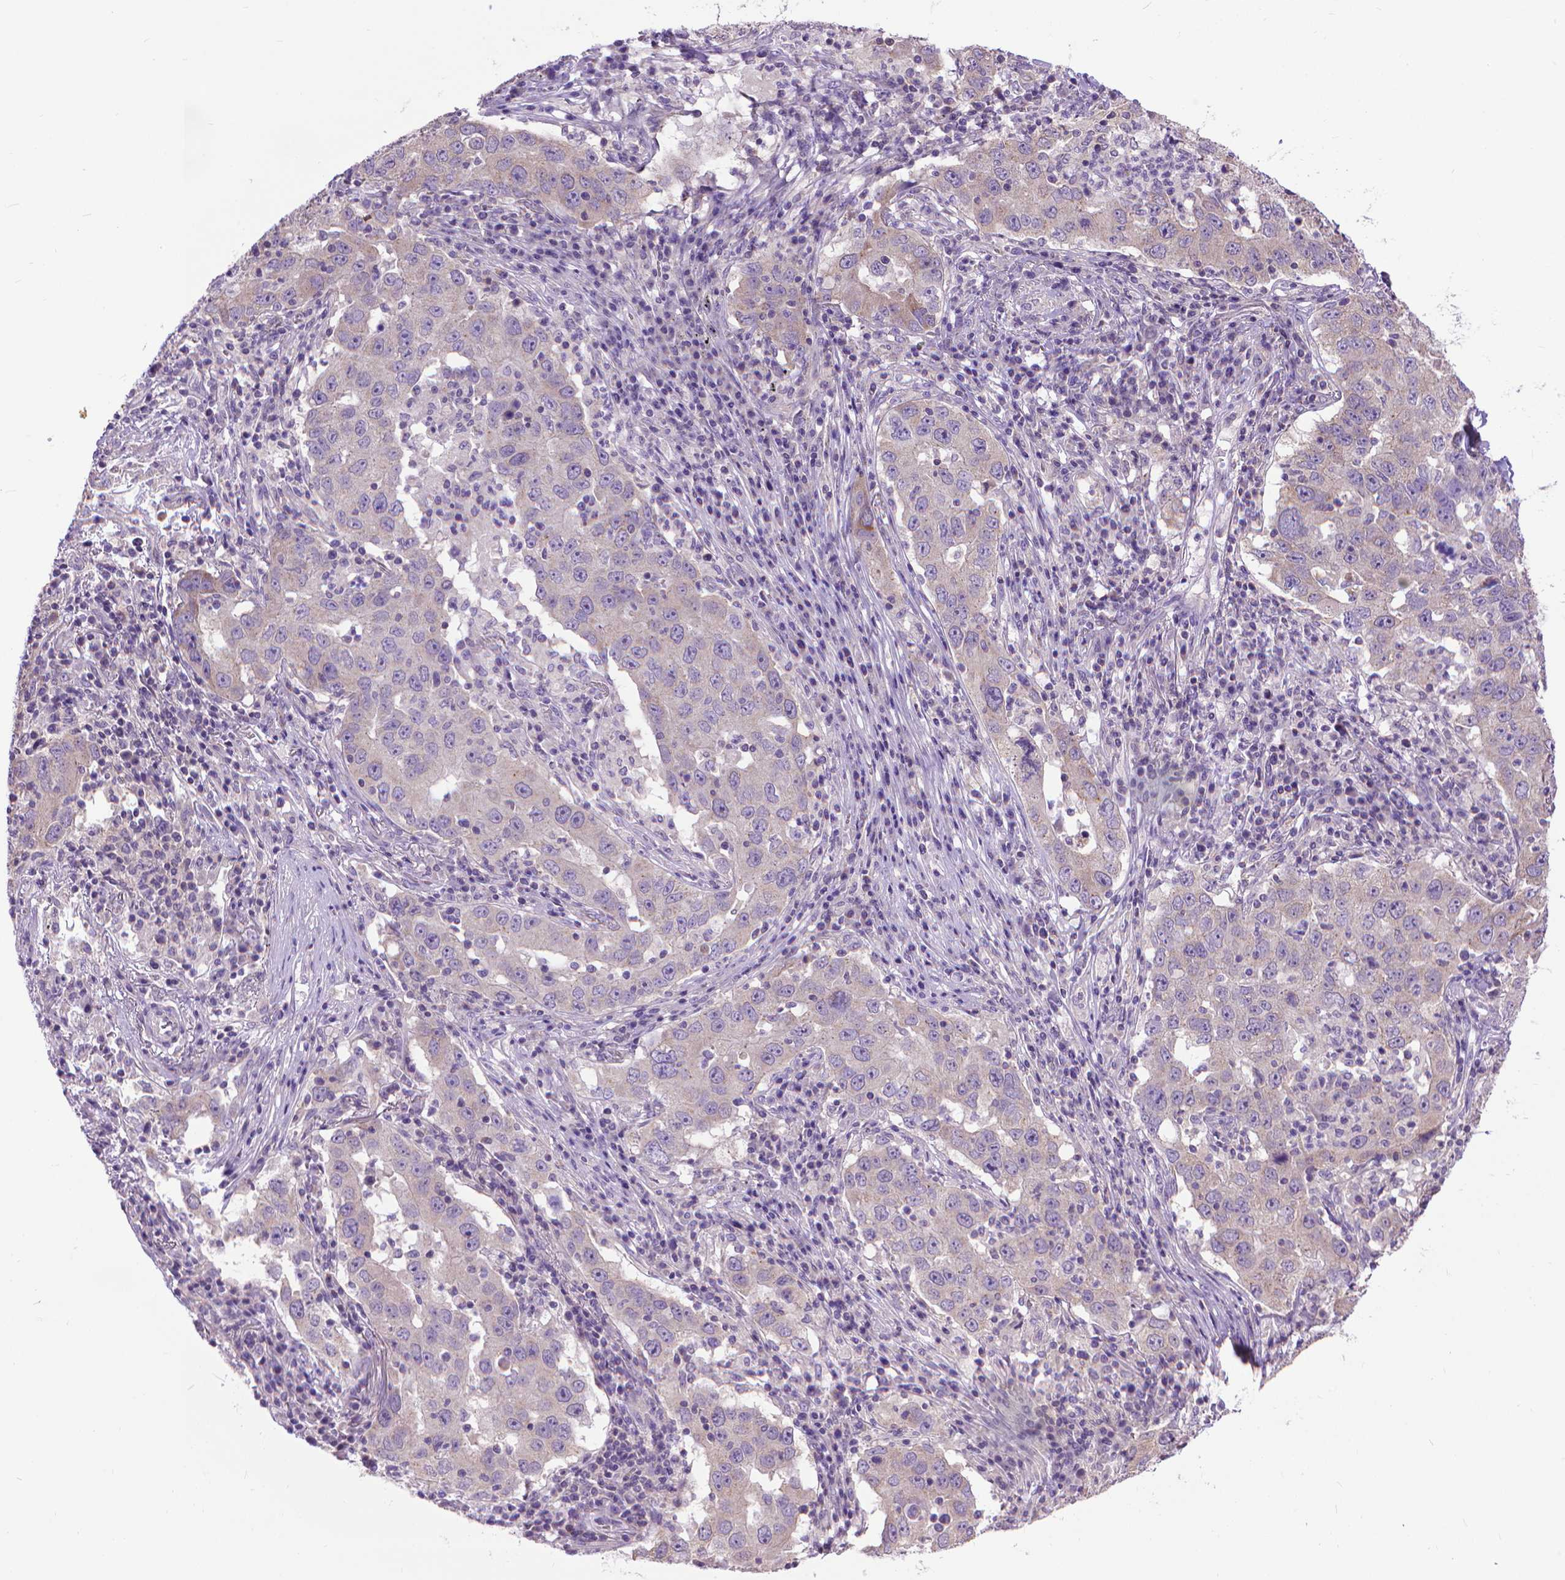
{"staining": {"intensity": "negative", "quantity": "none", "location": "none"}, "tissue": "lung cancer", "cell_type": "Tumor cells", "image_type": "cancer", "snomed": [{"axis": "morphology", "description": "Adenocarcinoma, NOS"}, {"axis": "topography", "description": "Lung"}], "caption": "An immunohistochemistry (IHC) histopathology image of lung adenocarcinoma is shown. There is no staining in tumor cells of lung adenocarcinoma.", "gene": "SYN1", "patient": {"sex": "male", "age": 73}}